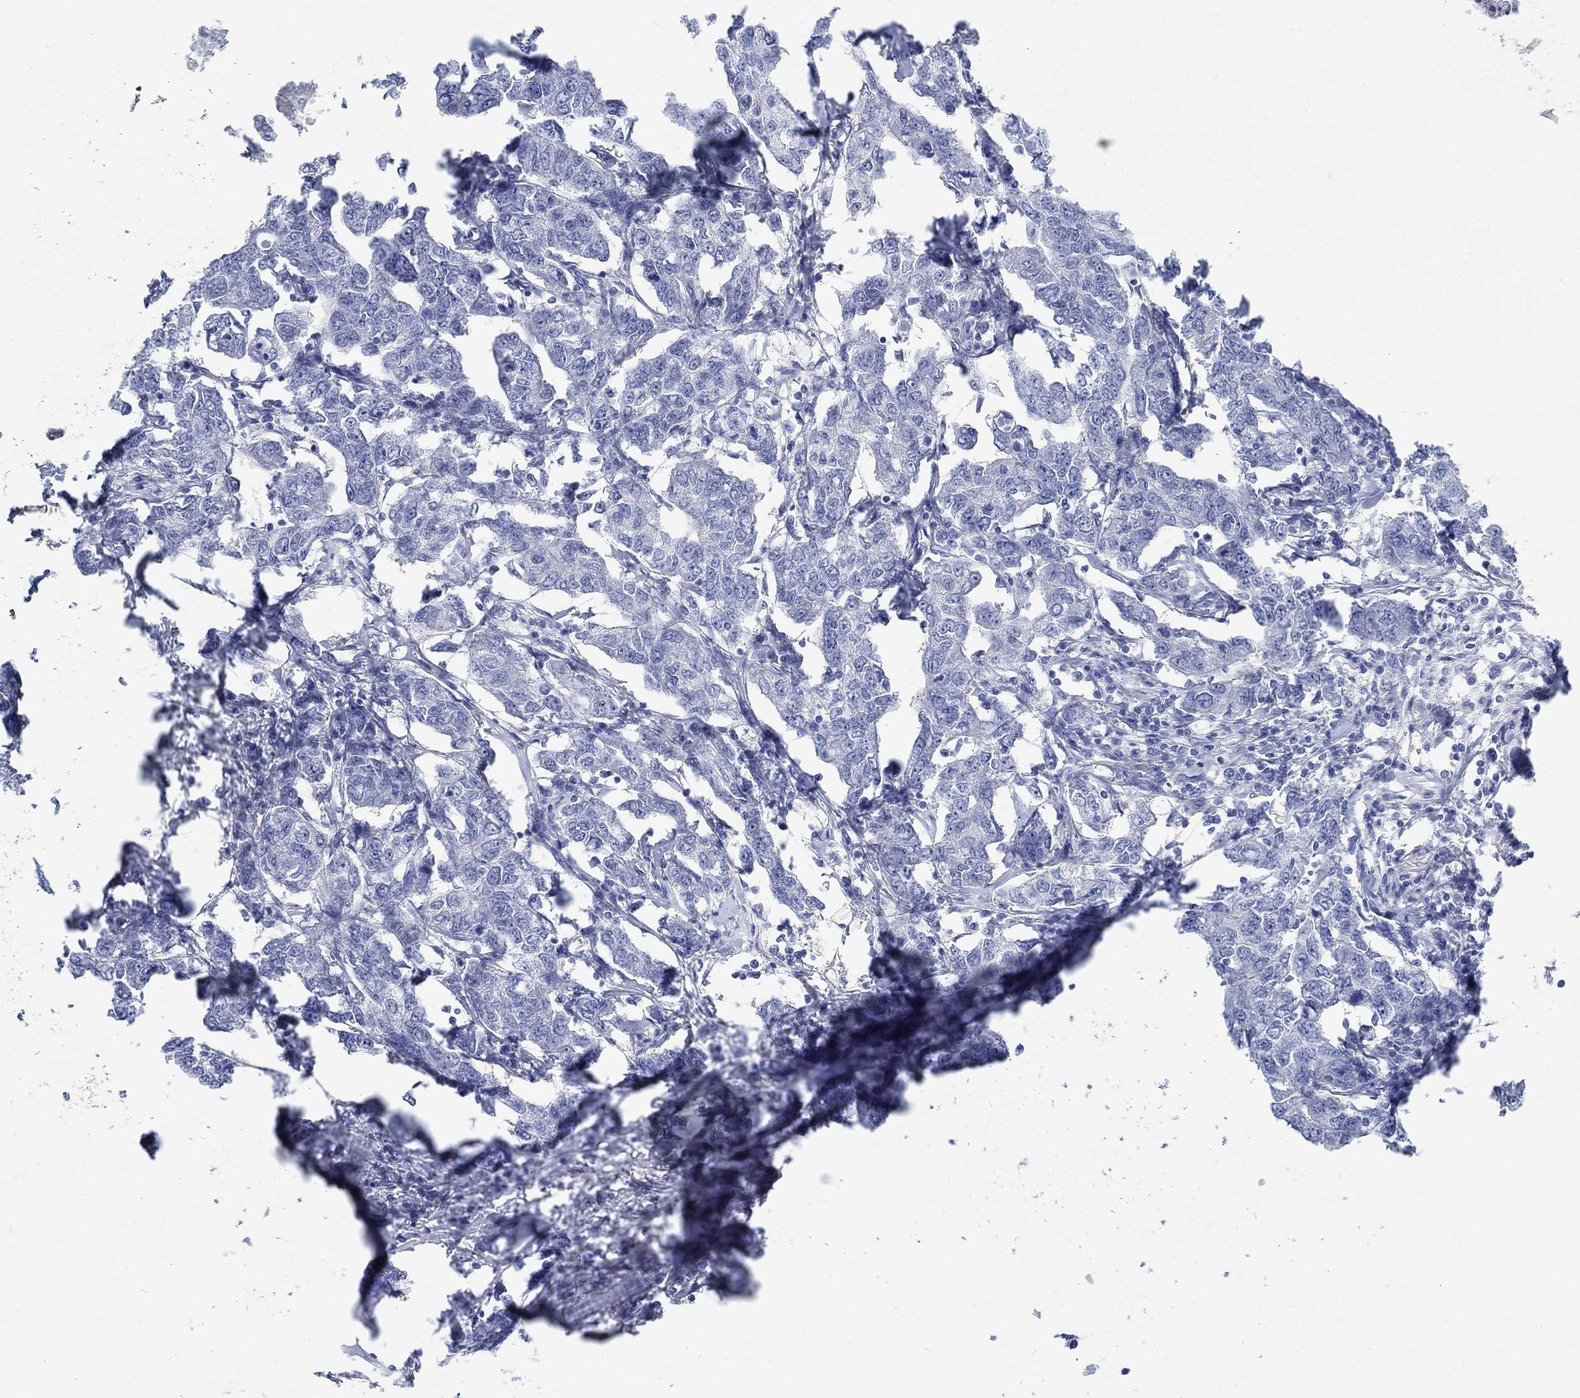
{"staining": {"intensity": "negative", "quantity": "none", "location": "none"}, "tissue": "breast cancer", "cell_type": "Tumor cells", "image_type": "cancer", "snomed": [{"axis": "morphology", "description": "Duct carcinoma"}, {"axis": "topography", "description": "Breast"}], "caption": "There is no significant staining in tumor cells of intraductal carcinoma (breast).", "gene": "RBM20", "patient": {"sex": "female", "age": 88}}